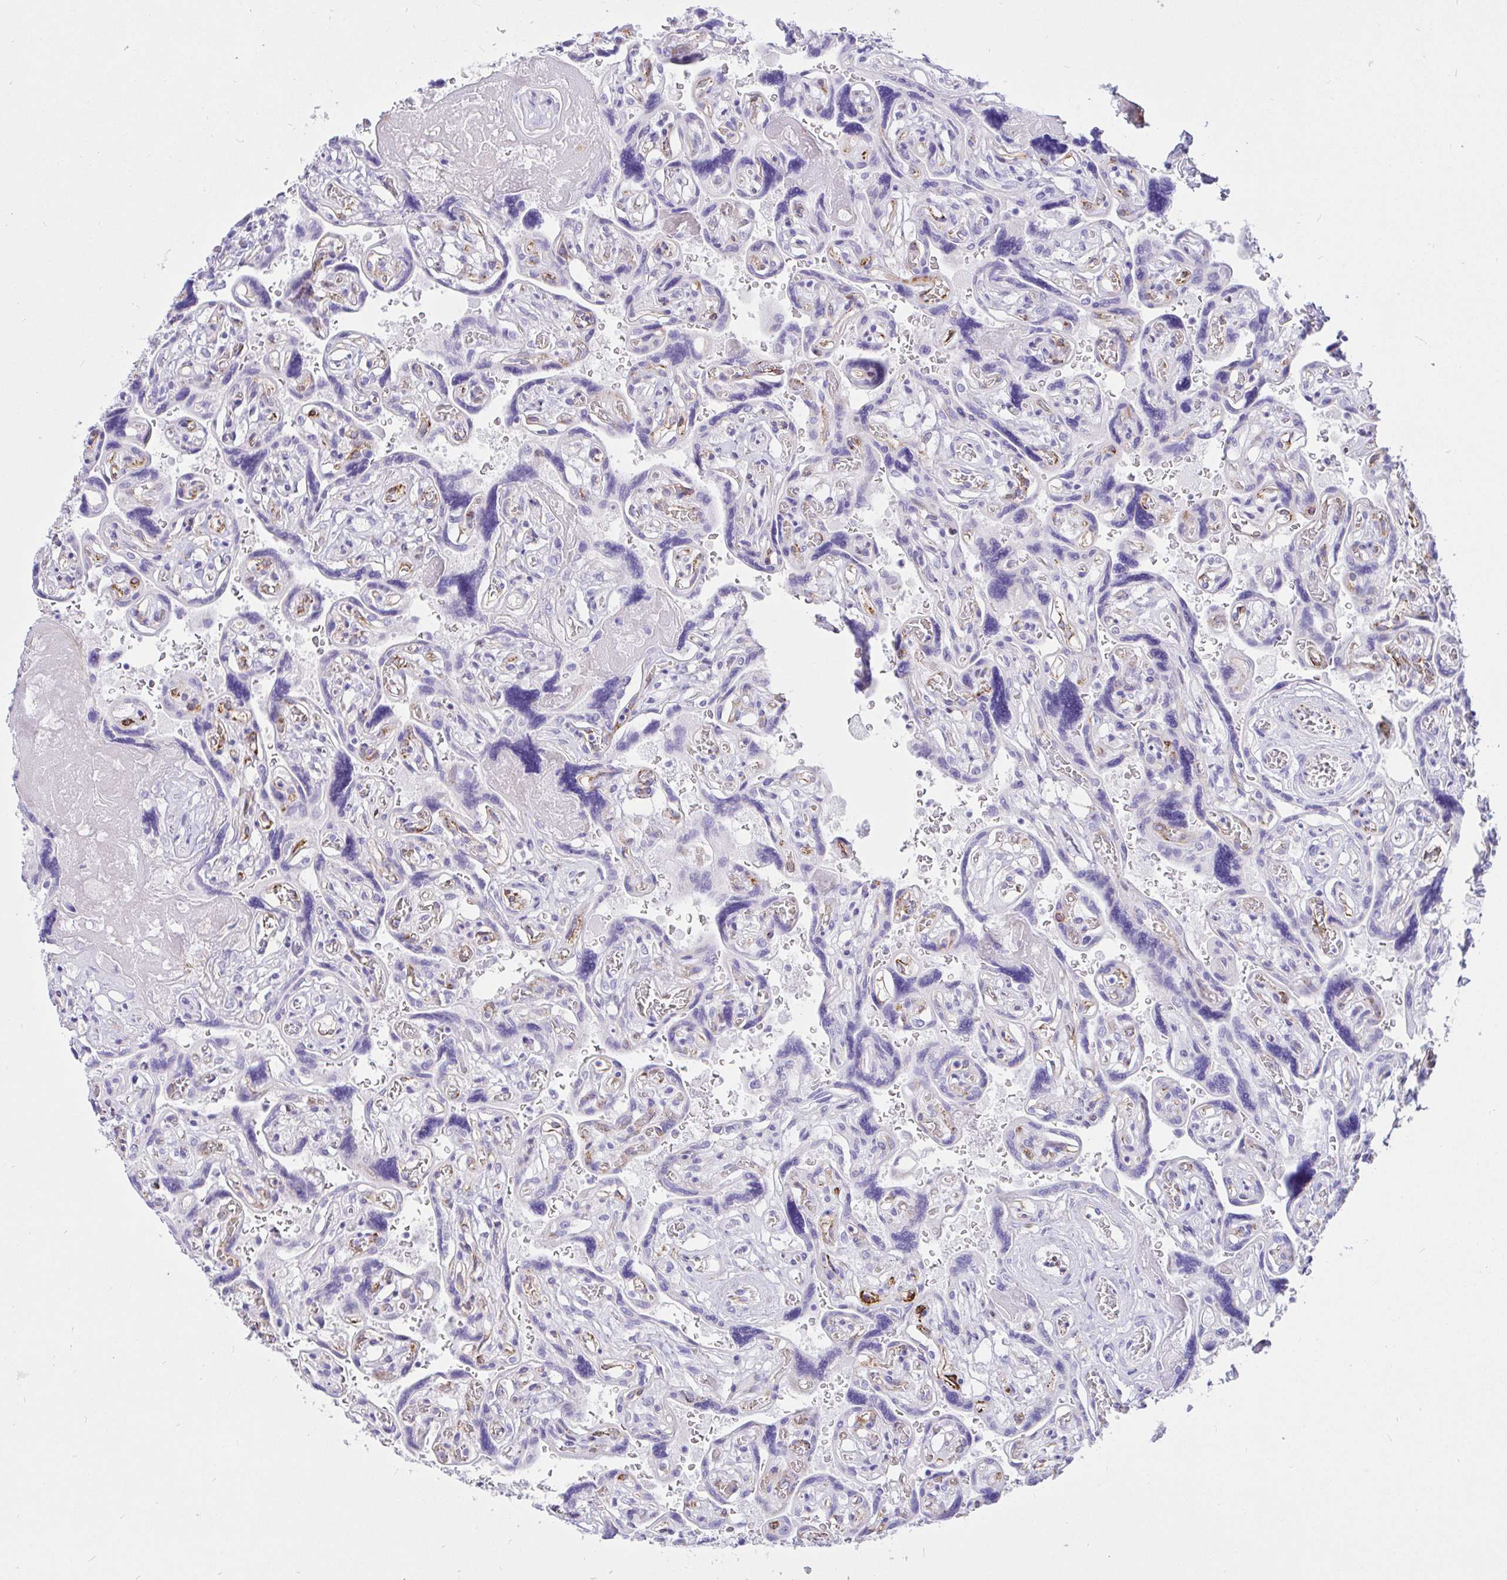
{"staining": {"intensity": "negative", "quantity": "none", "location": "none"}, "tissue": "placenta", "cell_type": "Decidual cells", "image_type": "normal", "snomed": [{"axis": "morphology", "description": "Normal tissue, NOS"}, {"axis": "topography", "description": "Placenta"}], "caption": "Histopathology image shows no significant protein positivity in decidual cells of normal placenta. The staining is performed using DAB (3,3'-diaminobenzidine) brown chromogen with nuclei counter-stained in using hematoxylin.", "gene": "CCDC62", "patient": {"sex": "female", "age": 32}}